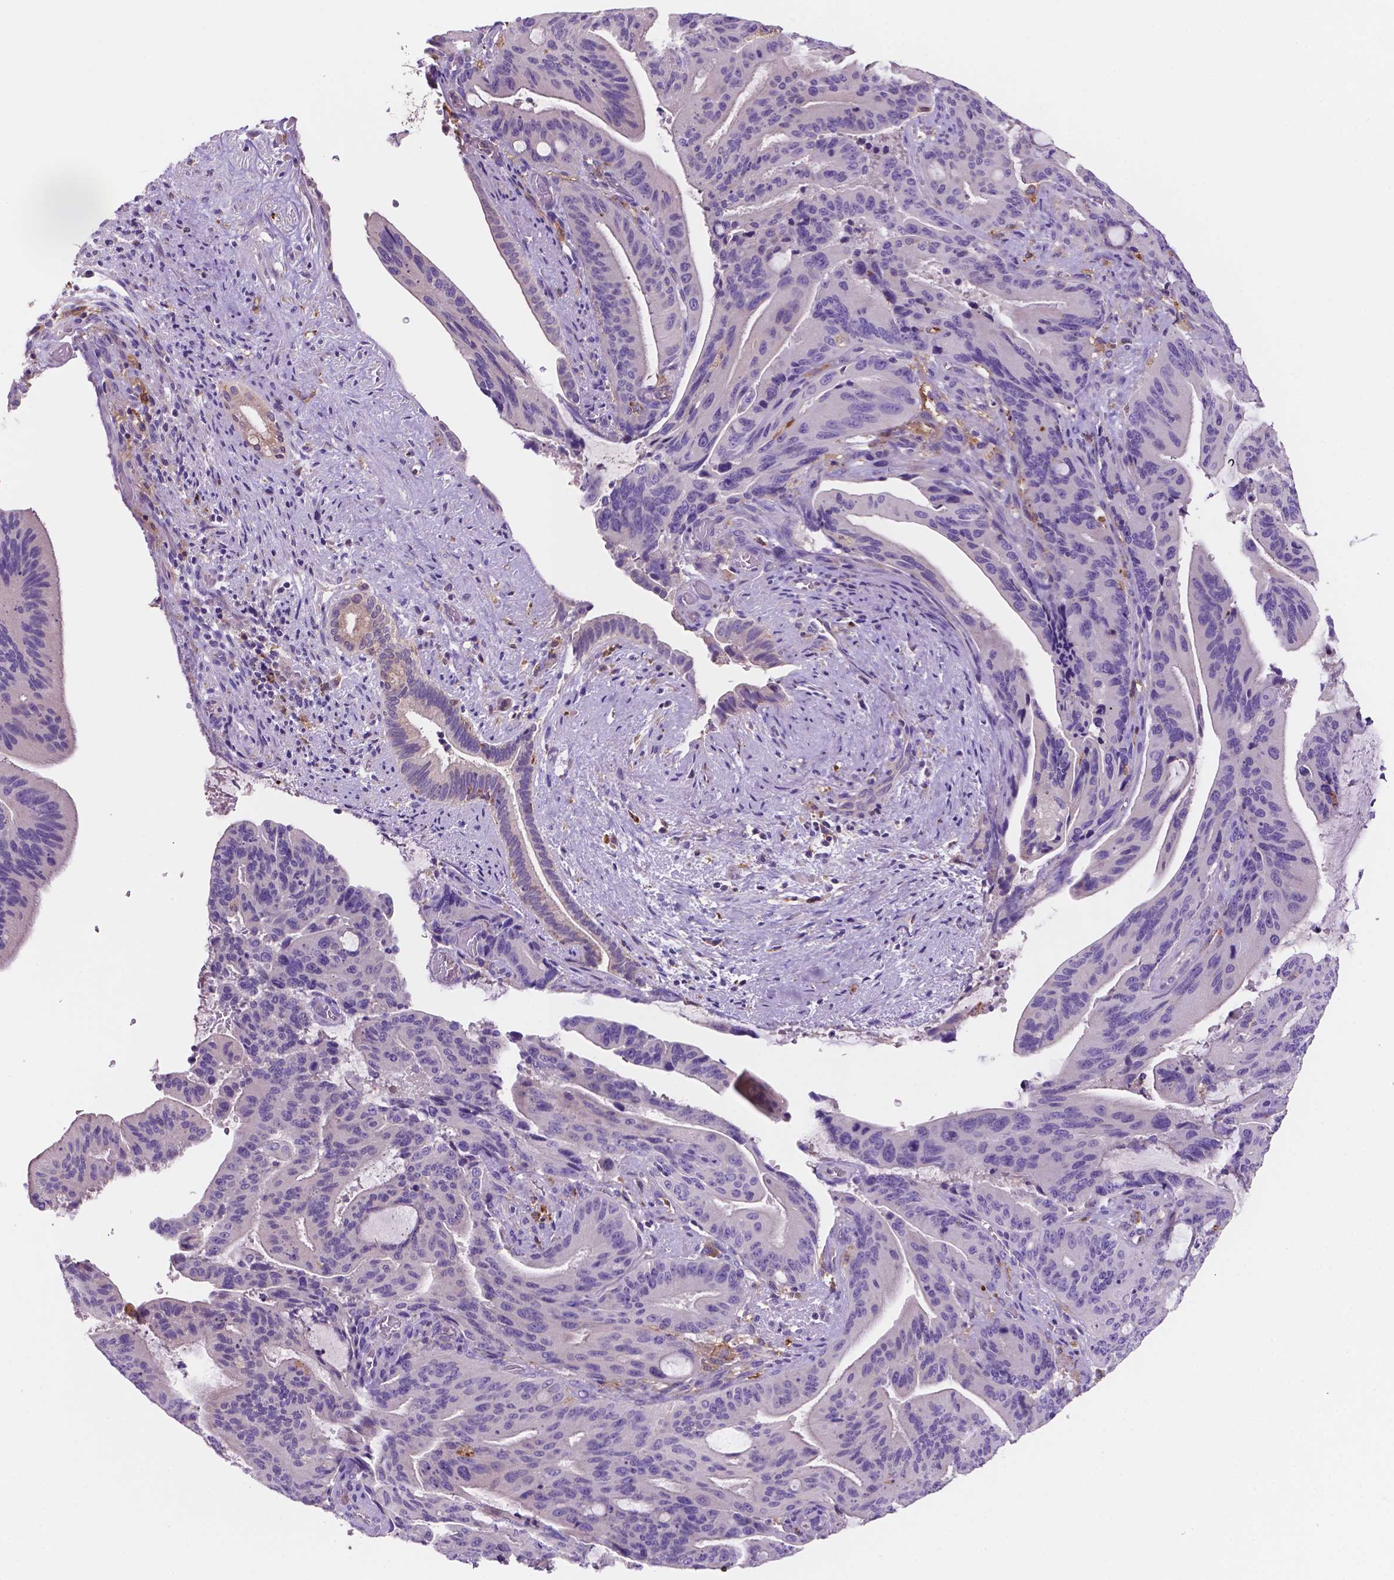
{"staining": {"intensity": "negative", "quantity": "none", "location": "none"}, "tissue": "liver cancer", "cell_type": "Tumor cells", "image_type": "cancer", "snomed": [{"axis": "morphology", "description": "Cholangiocarcinoma"}, {"axis": "topography", "description": "Liver"}], "caption": "High magnification brightfield microscopy of liver cancer stained with DAB (brown) and counterstained with hematoxylin (blue): tumor cells show no significant staining. The staining was performed using DAB (3,3'-diaminobenzidine) to visualize the protein expression in brown, while the nuclei were stained in blue with hematoxylin (Magnification: 20x).", "gene": "MKRN2OS", "patient": {"sex": "female", "age": 73}}